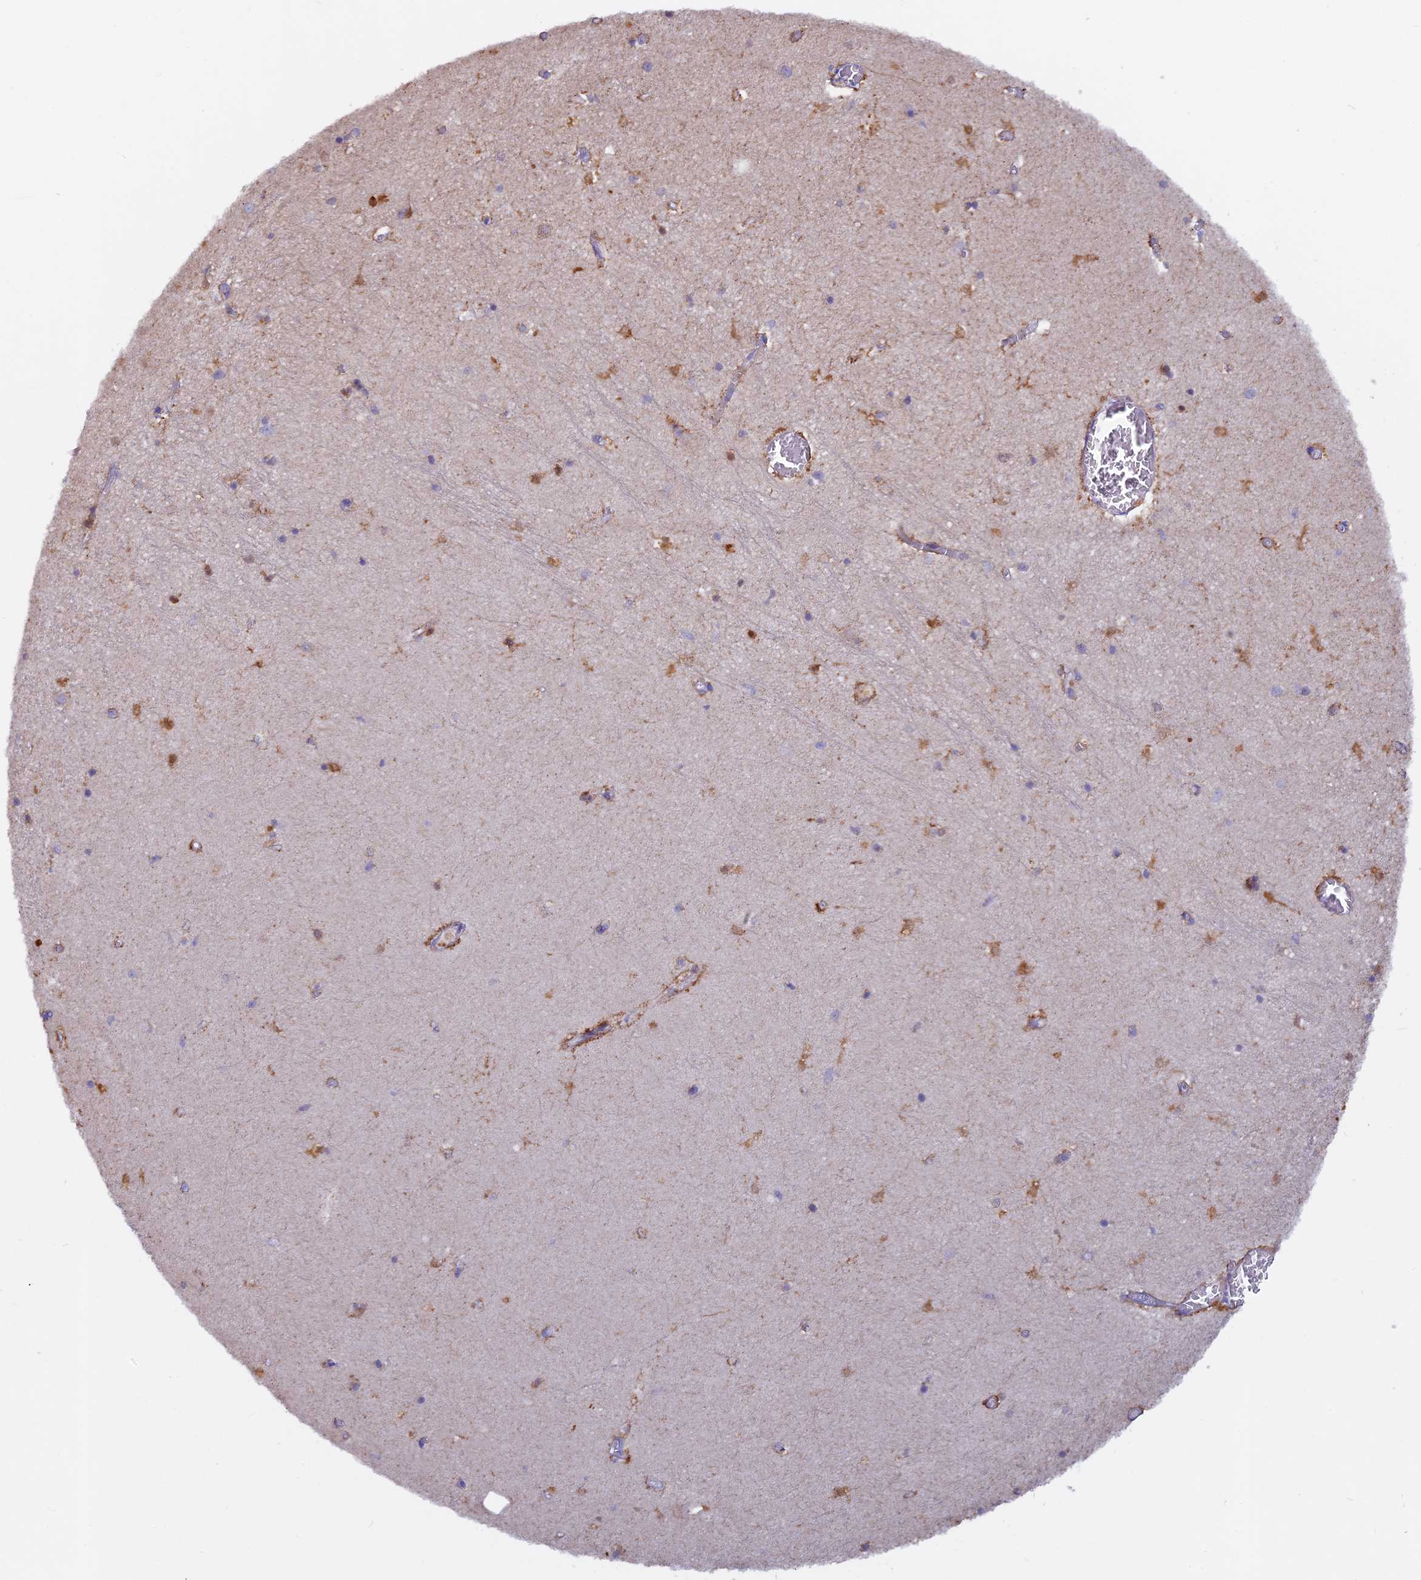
{"staining": {"intensity": "moderate", "quantity": "<25%", "location": "cytoplasmic/membranous"}, "tissue": "hippocampus", "cell_type": "Glial cells", "image_type": "normal", "snomed": [{"axis": "morphology", "description": "Normal tissue, NOS"}, {"axis": "topography", "description": "Hippocampus"}], "caption": "IHC of normal human hippocampus demonstrates low levels of moderate cytoplasmic/membranous positivity in about <25% of glial cells. (DAB IHC with brightfield microscopy, high magnification).", "gene": "ACSS1", "patient": {"sex": "female", "age": 64}}